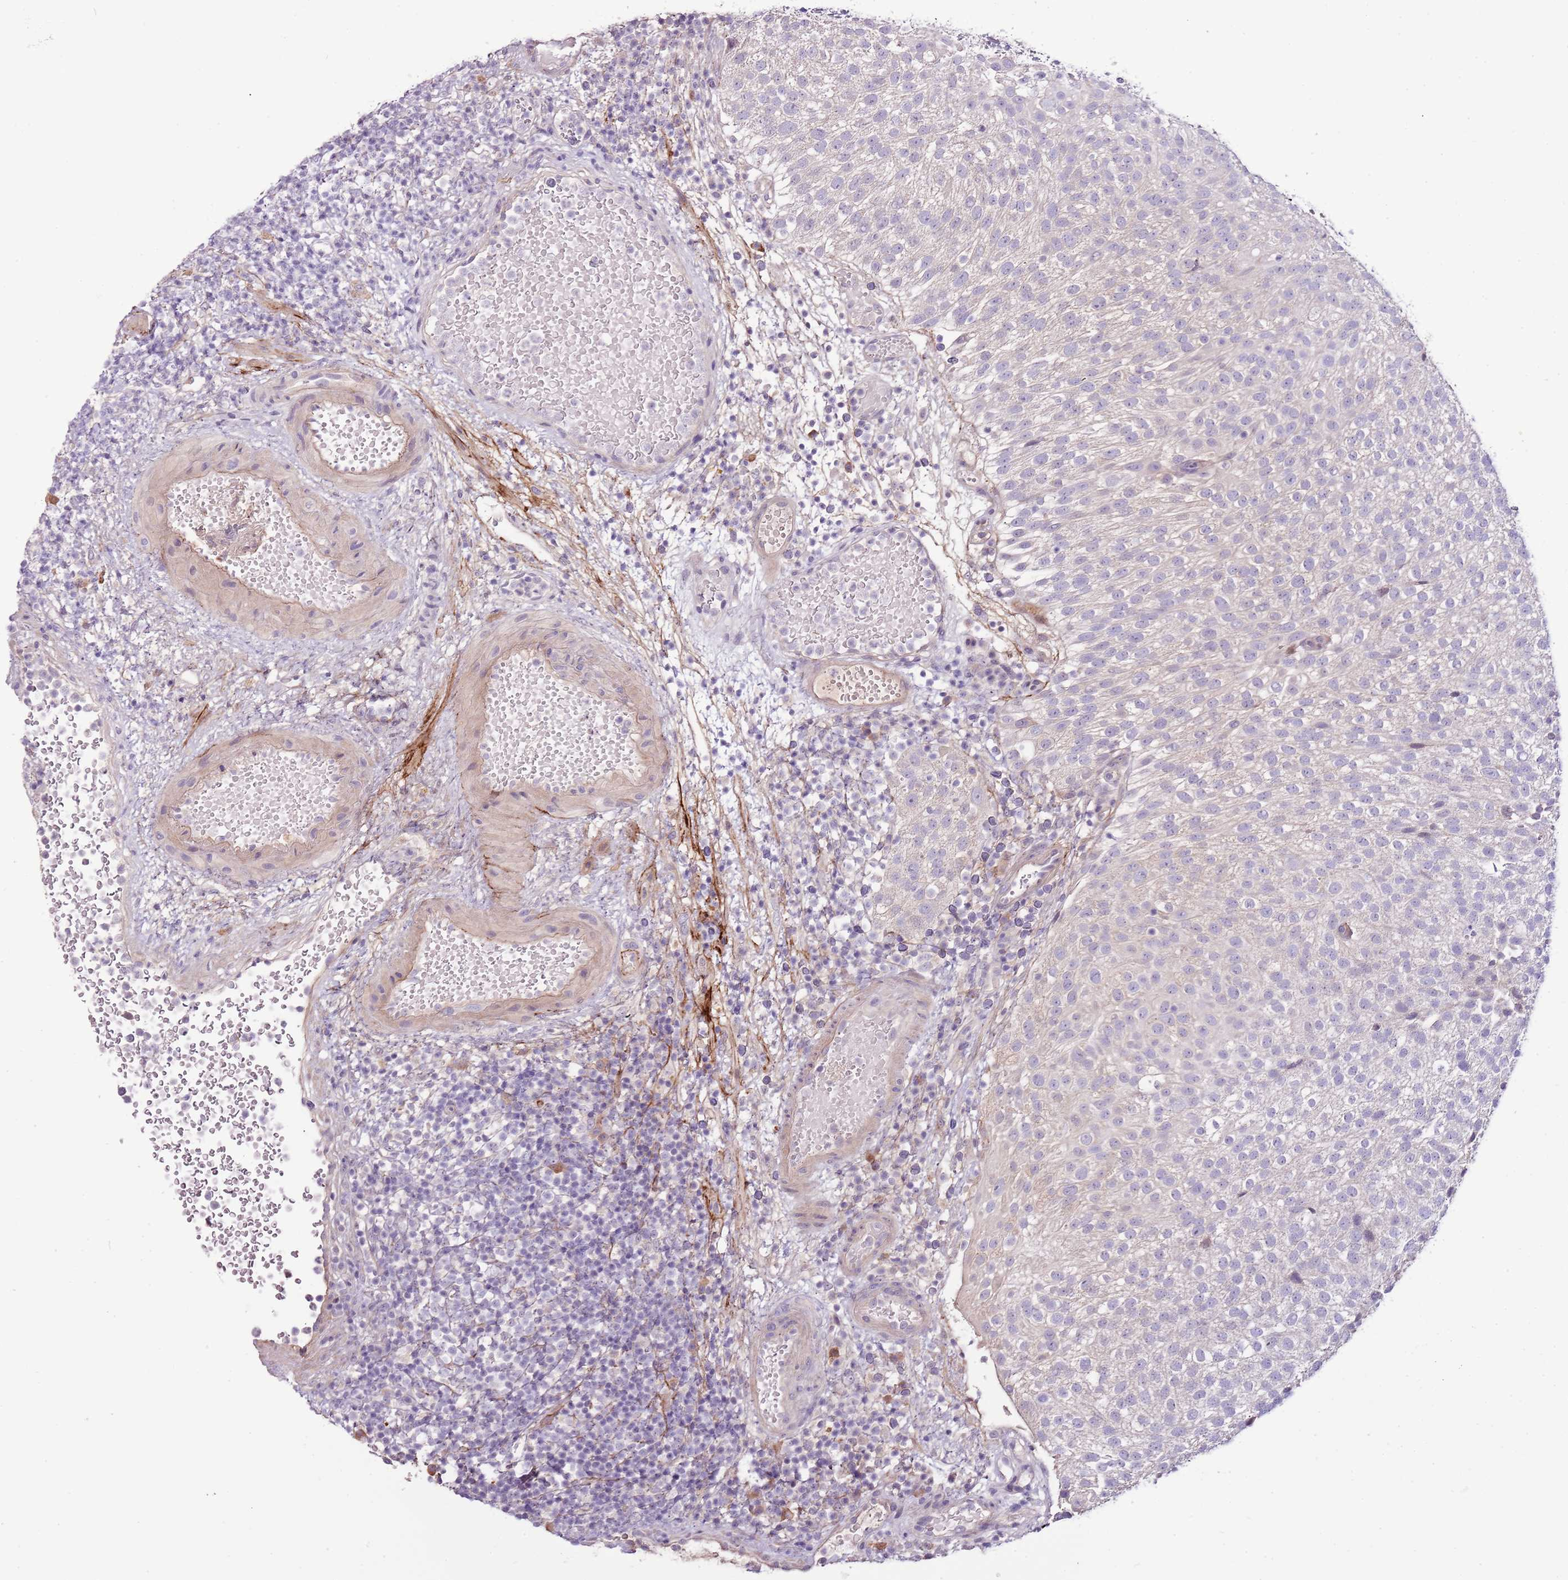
{"staining": {"intensity": "negative", "quantity": "none", "location": "none"}, "tissue": "urothelial cancer", "cell_type": "Tumor cells", "image_type": "cancer", "snomed": [{"axis": "morphology", "description": "Urothelial carcinoma, Low grade"}, {"axis": "topography", "description": "Urinary bladder"}], "caption": "Tumor cells are negative for protein expression in human urothelial carcinoma (low-grade). (DAB (3,3'-diaminobenzidine) immunohistochemistry visualized using brightfield microscopy, high magnification).", "gene": "NKX2-3", "patient": {"sex": "male", "age": 78}}